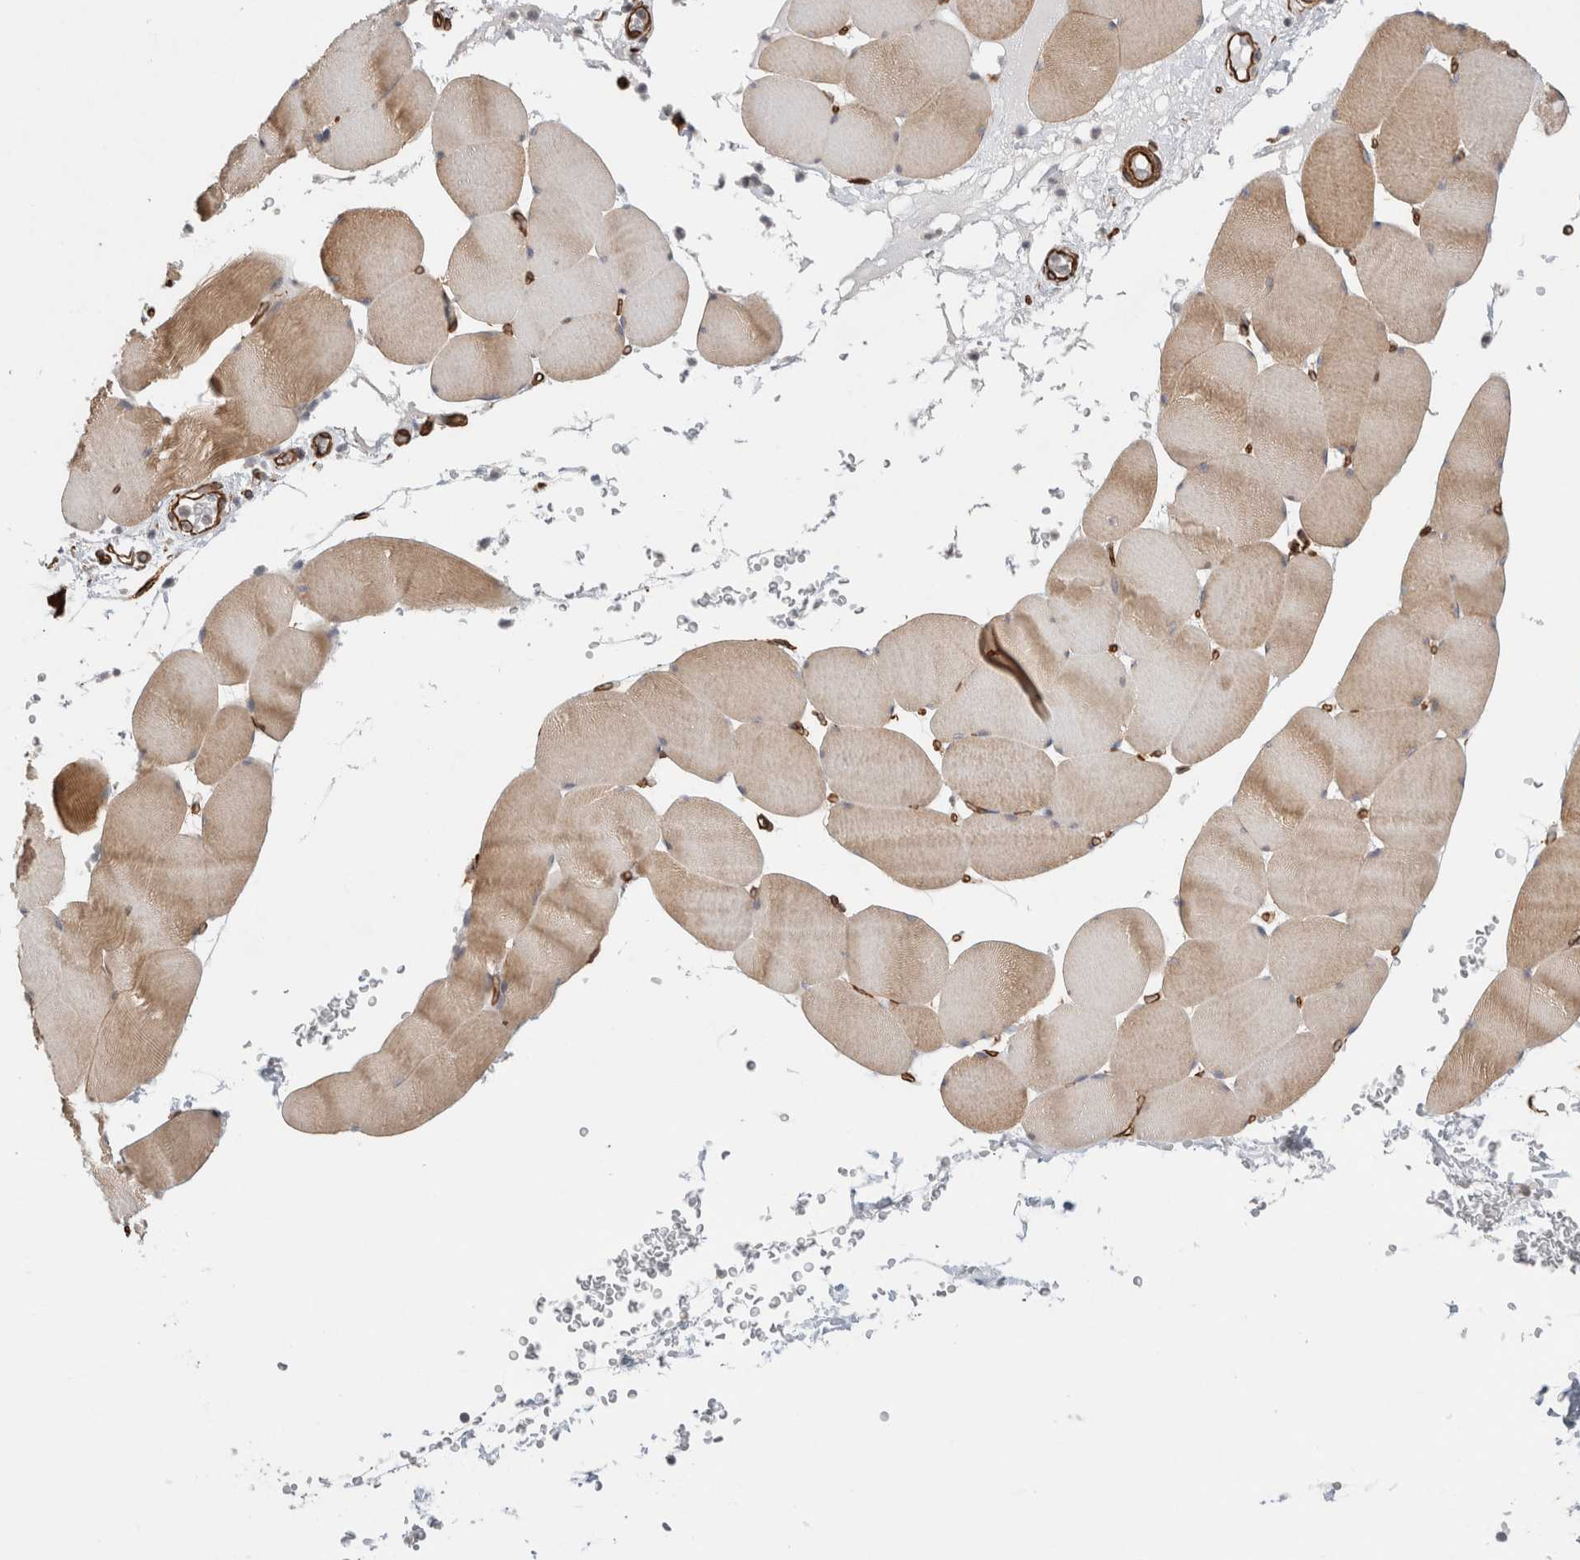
{"staining": {"intensity": "moderate", "quantity": ">75%", "location": "cytoplasmic/membranous"}, "tissue": "skeletal muscle", "cell_type": "Myocytes", "image_type": "normal", "snomed": [{"axis": "morphology", "description": "Normal tissue, NOS"}, {"axis": "topography", "description": "Skeletal muscle"}], "caption": "Immunohistochemistry (IHC) image of normal human skeletal muscle stained for a protein (brown), which demonstrates medium levels of moderate cytoplasmic/membranous expression in about >75% of myocytes.", "gene": "CAAP1", "patient": {"sex": "male", "age": 62}}